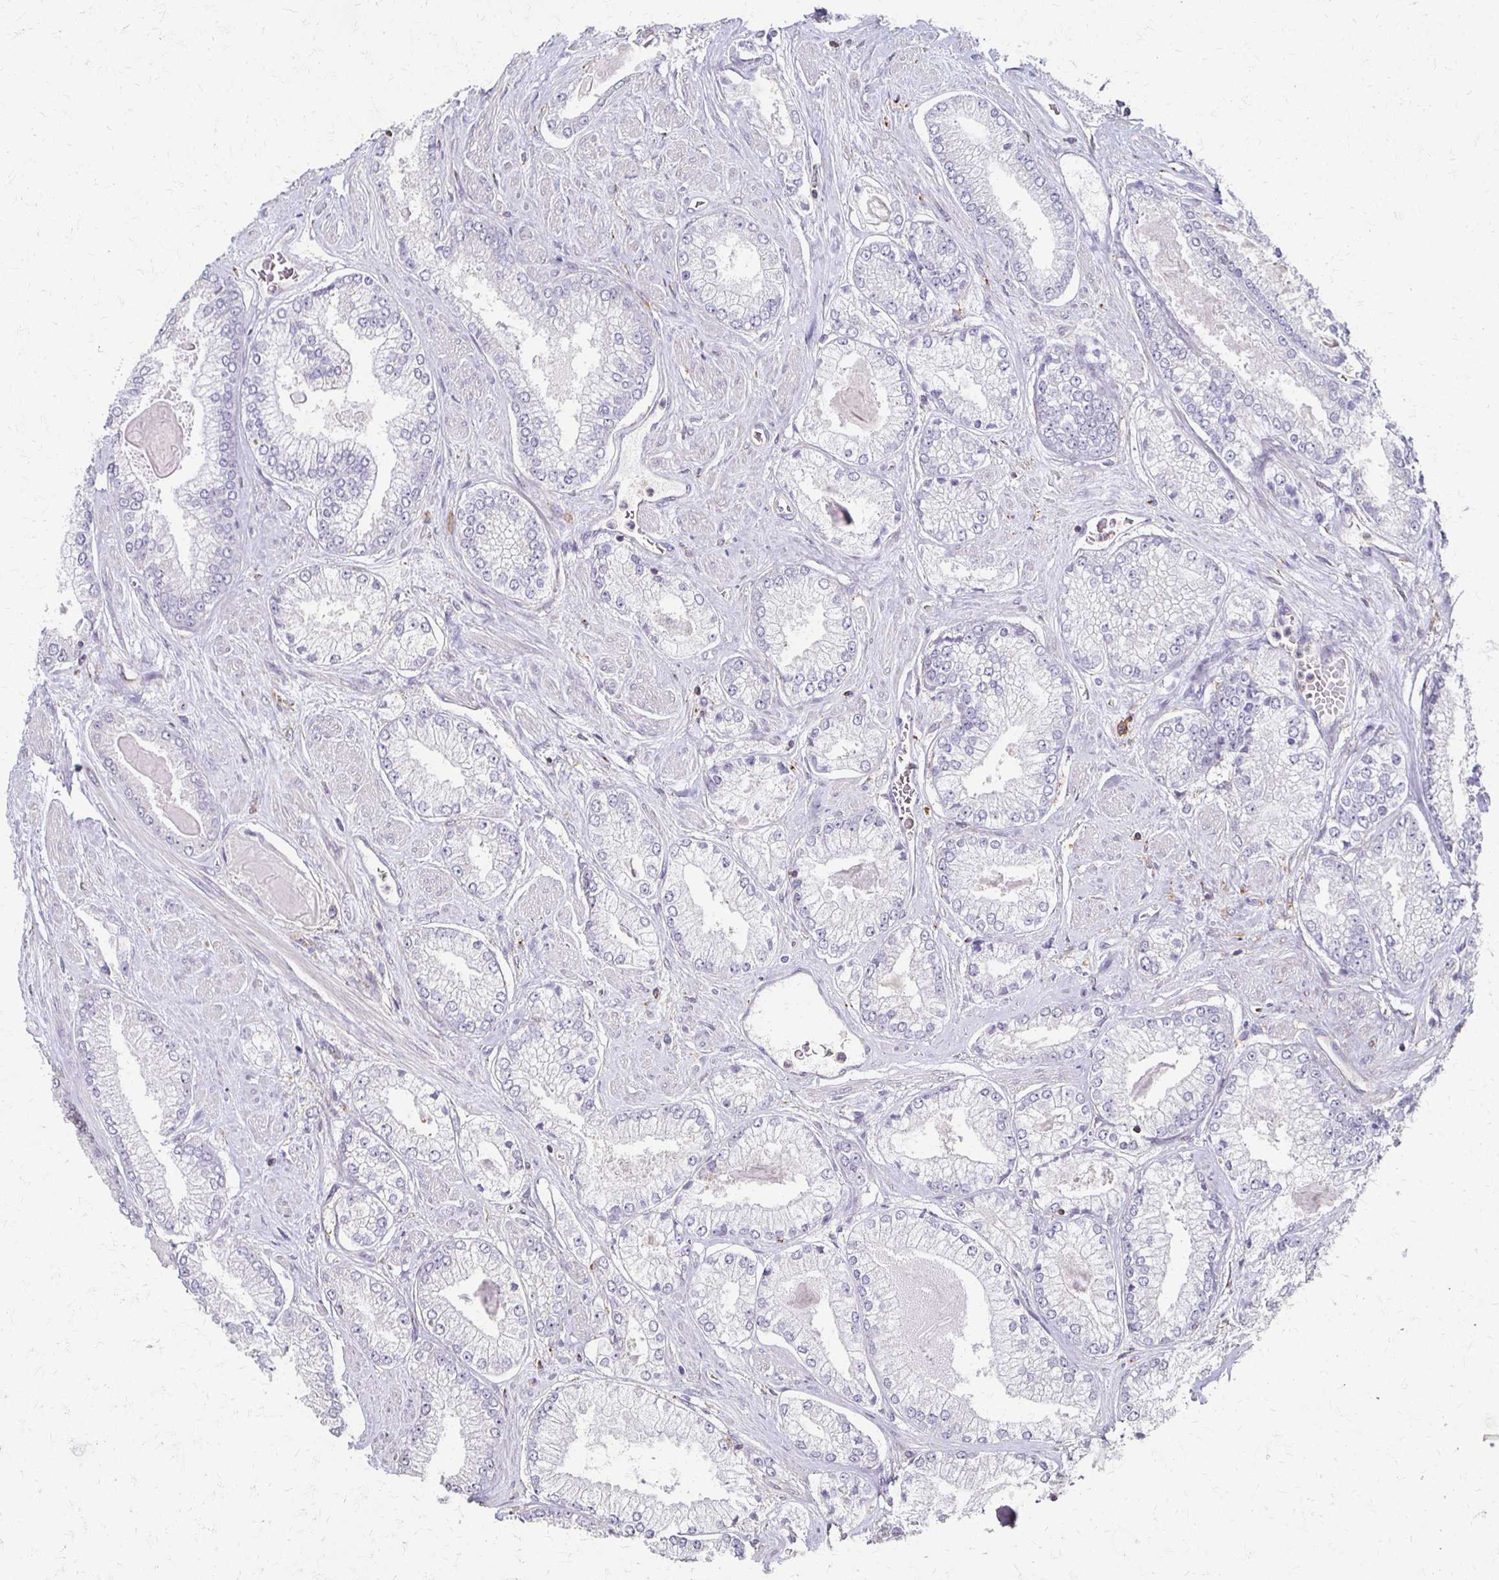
{"staining": {"intensity": "negative", "quantity": "none", "location": "none"}, "tissue": "prostate cancer", "cell_type": "Tumor cells", "image_type": "cancer", "snomed": [{"axis": "morphology", "description": "Adenocarcinoma, Low grade"}, {"axis": "topography", "description": "Prostate"}], "caption": "The micrograph shows no significant staining in tumor cells of prostate cancer (low-grade adenocarcinoma). (DAB (3,3'-diaminobenzidine) immunohistochemistry (IHC) visualized using brightfield microscopy, high magnification).", "gene": "C1QTNF7", "patient": {"sex": "male", "age": 67}}